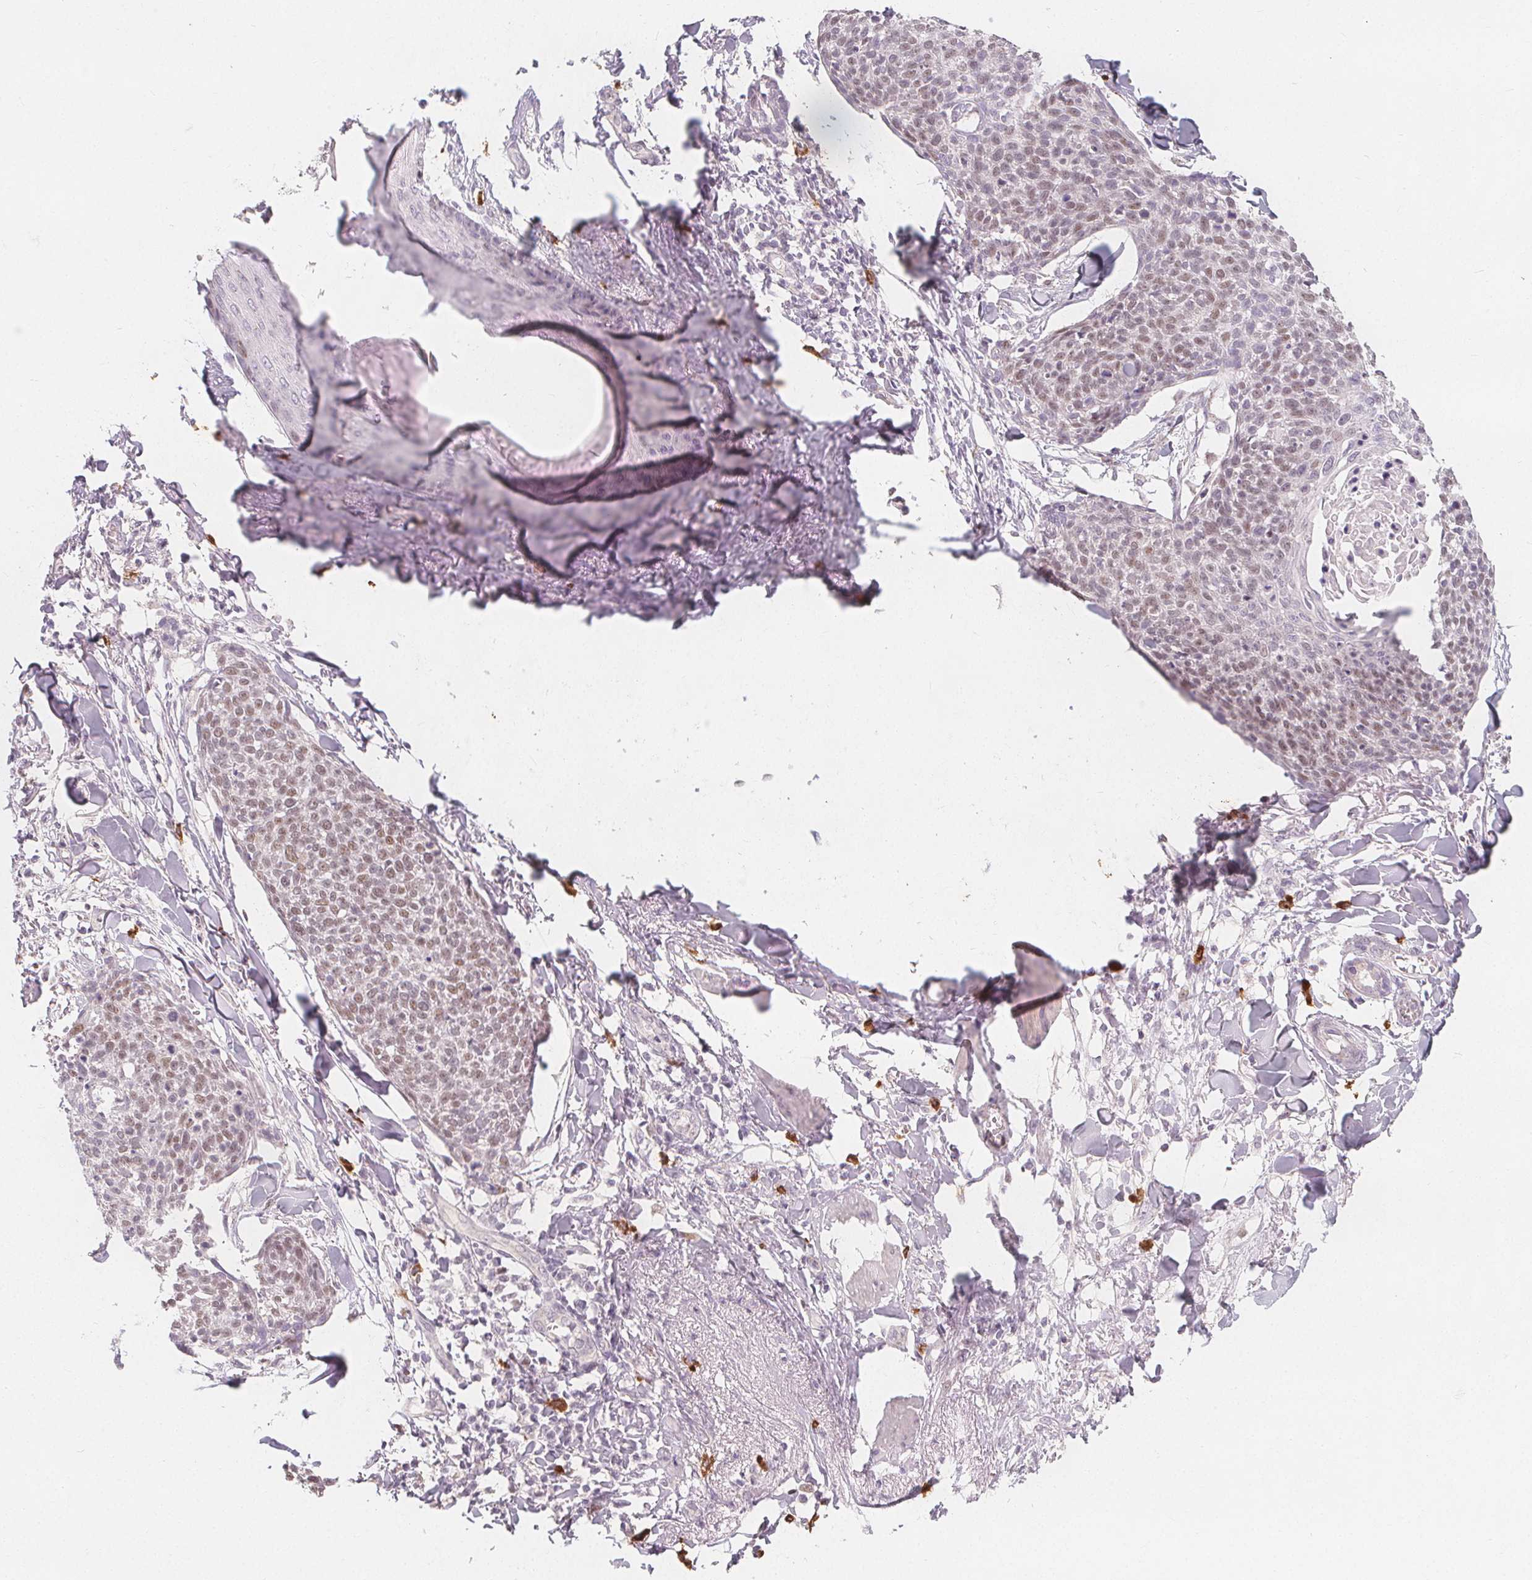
{"staining": {"intensity": "weak", "quantity": ">75%", "location": "nuclear"}, "tissue": "skin cancer", "cell_type": "Tumor cells", "image_type": "cancer", "snomed": [{"axis": "morphology", "description": "Squamous cell carcinoma, NOS"}, {"axis": "topography", "description": "Skin"}, {"axis": "topography", "description": "Vulva"}], "caption": "Protein expression analysis of skin cancer (squamous cell carcinoma) exhibits weak nuclear expression in about >75% of tumor cells.", "gene": "TIPIN", "patient": {"sex": "female", "age": 75}}